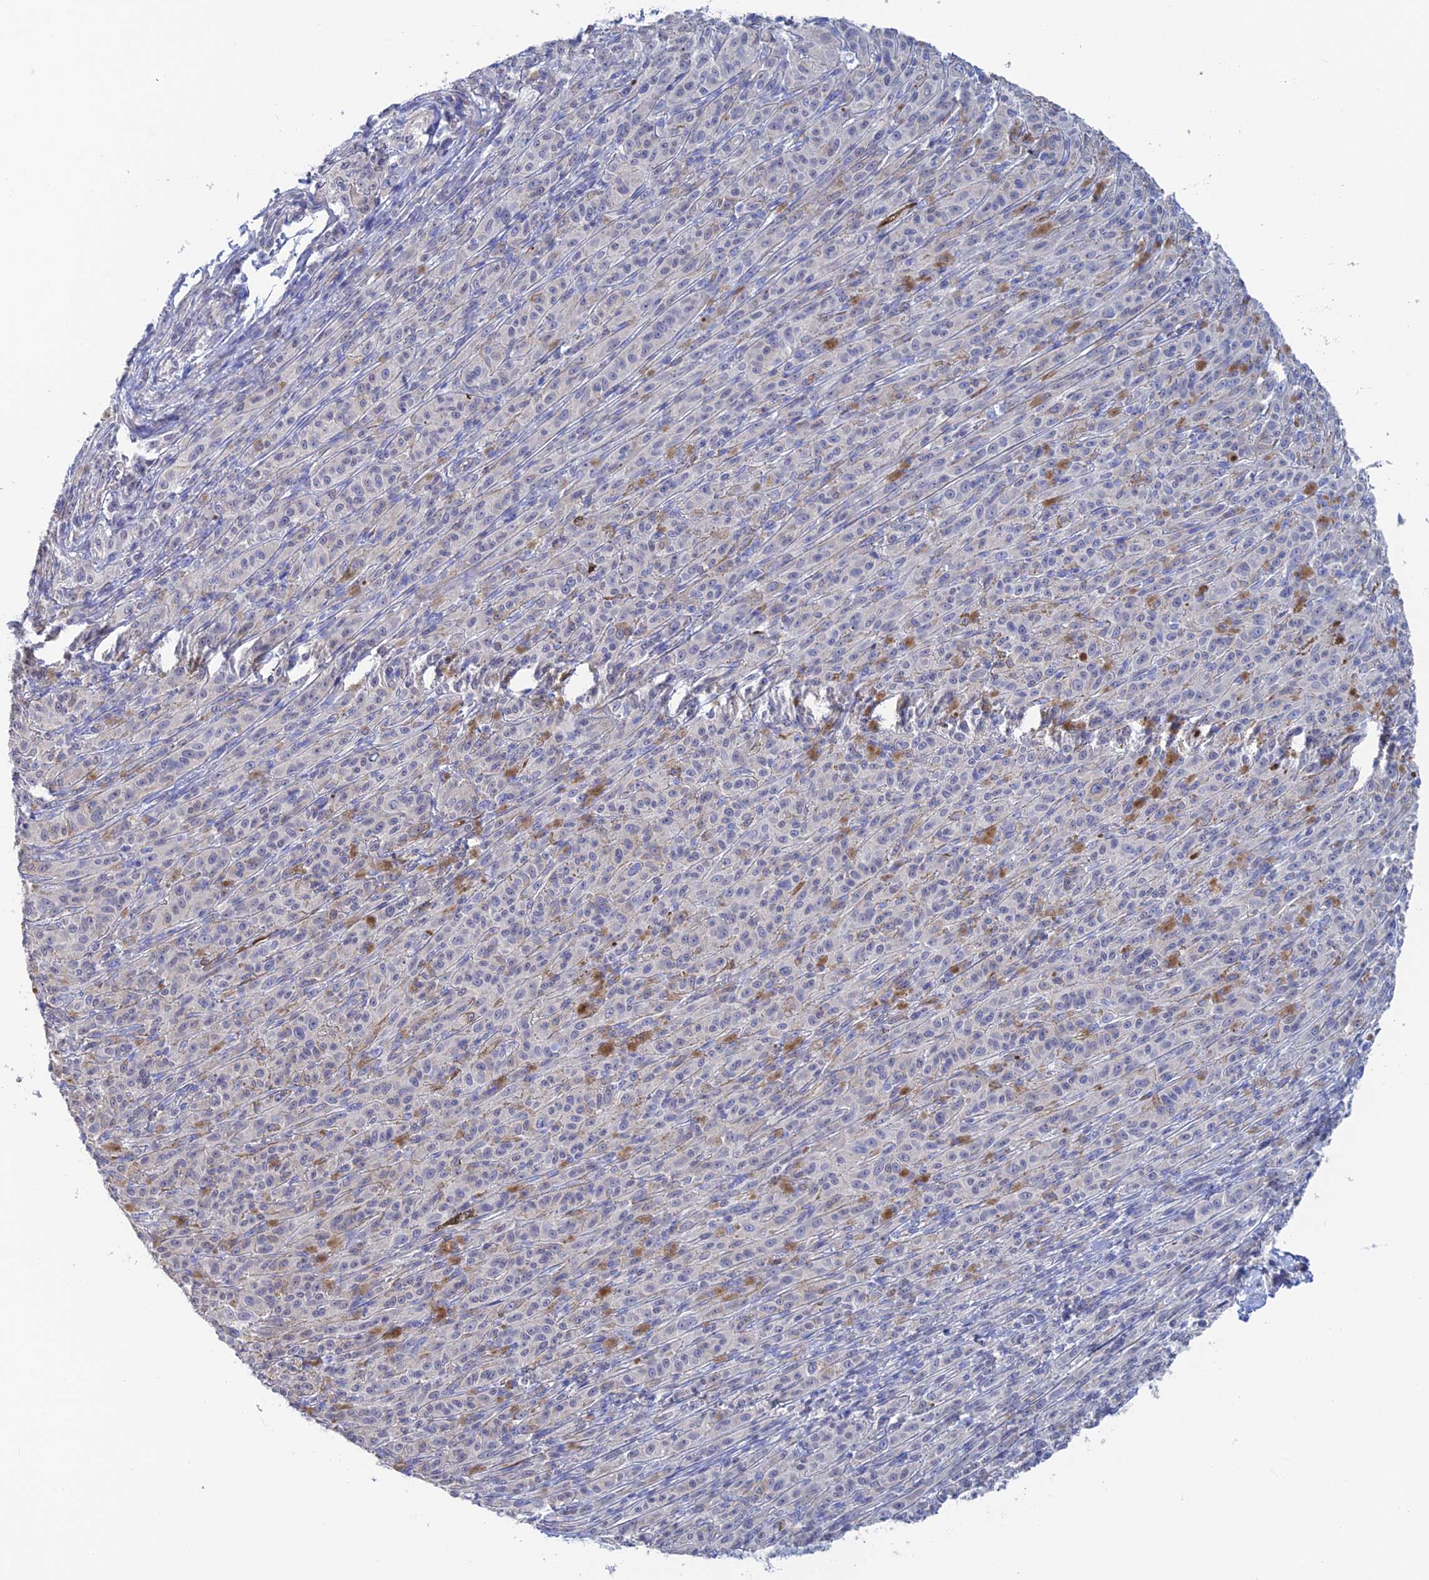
{"staining": {"intensity": "negative", "quantity": "none", "location": "none"}, "tissue": "melanoma", "cell_type": "Tumor cells", "image_type": "cancer", "snomed": [{"axis": "morphology", "description": "Malignant melanoma, NOS"}, {"axis": "topography", "description": "Skin"}], "caption": "Malignant melanoma was stained to show a protein in brown. There is no significant positivity in tumor cells.", "gene": "PCDHA8", "patient": {"sex": "female", "age": 52}}